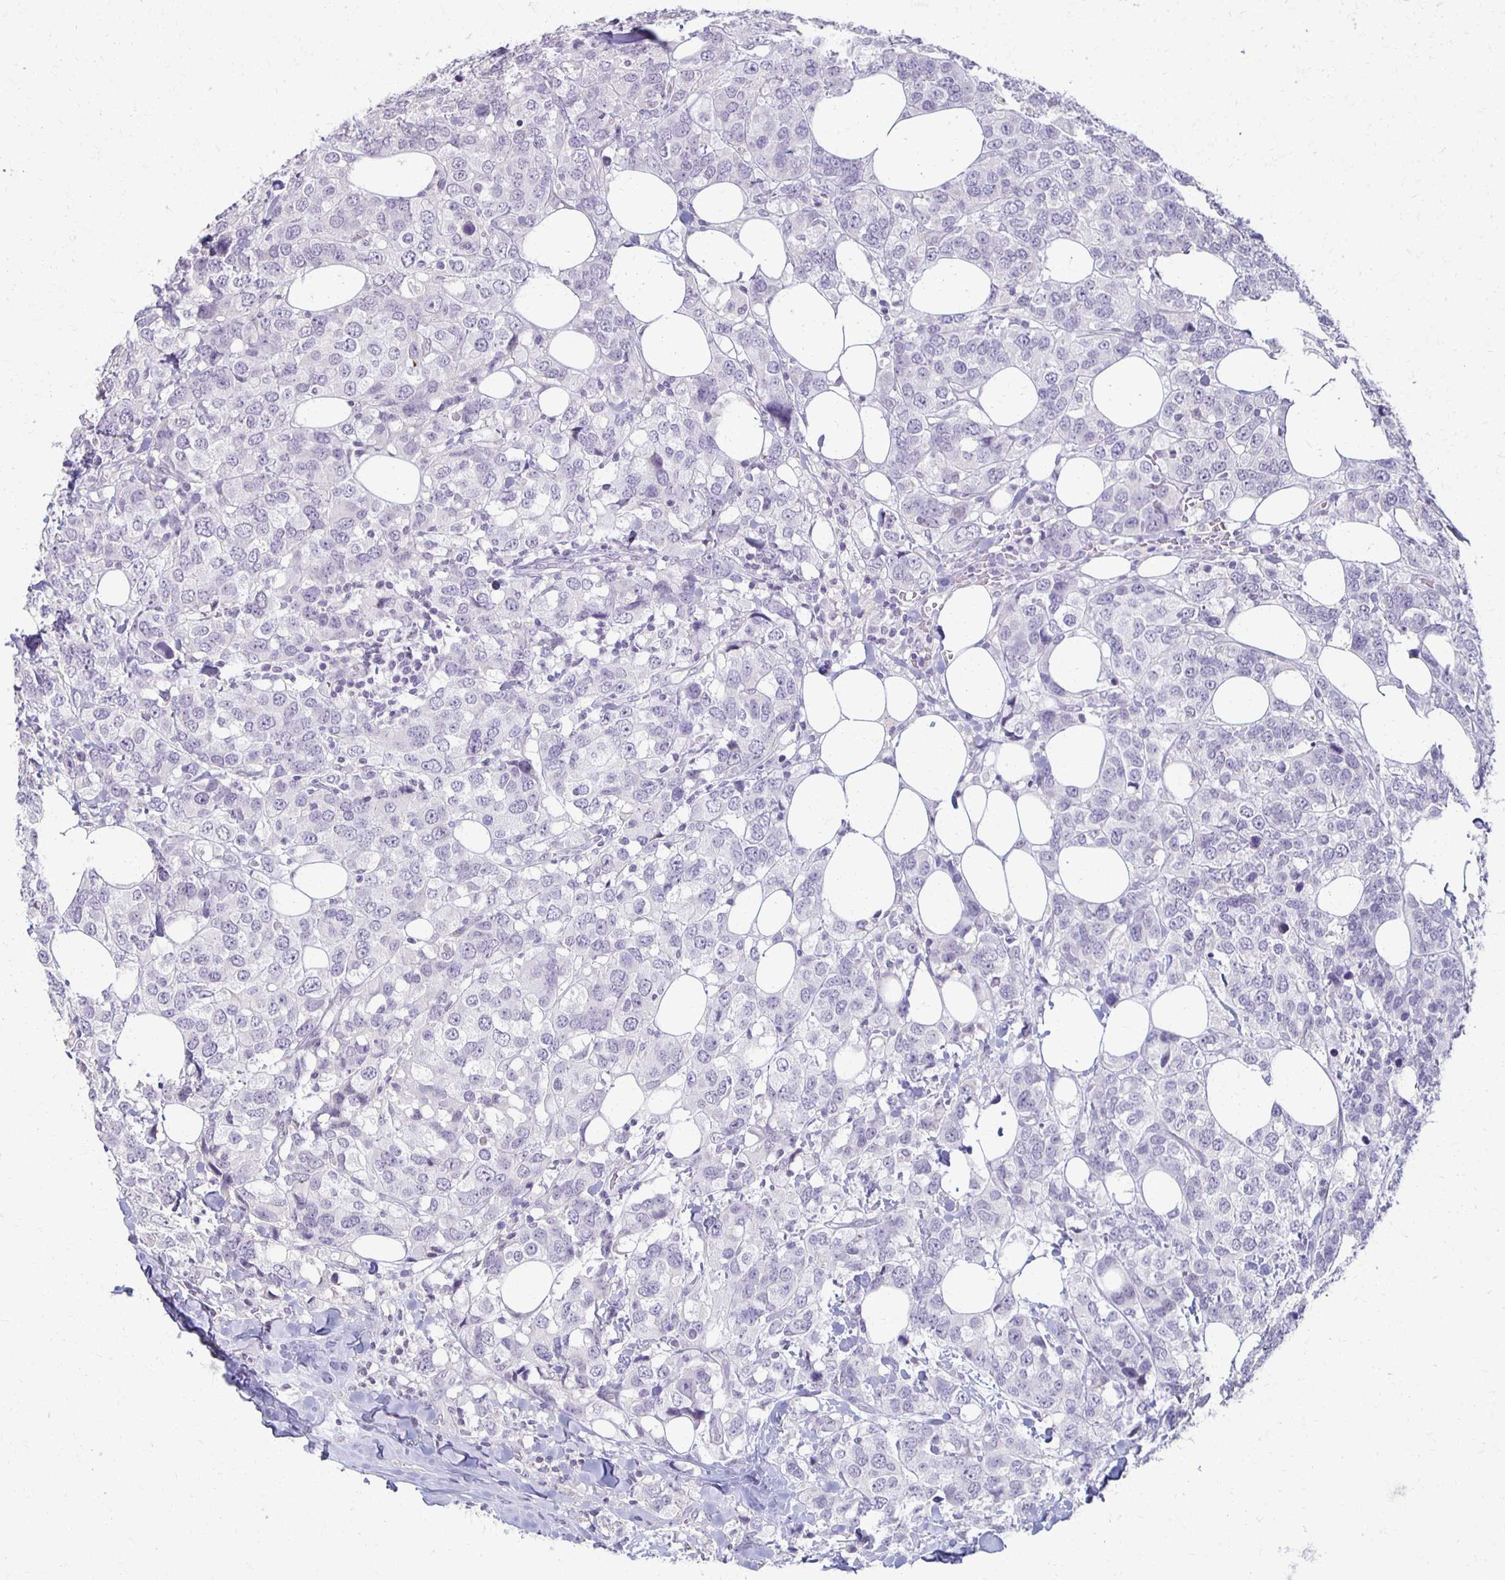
{"staining": {"intensity": "negative", "quantity": "none", "location": "none"}, "tissue": "breast cancer", "cell_type": "Tumor cells", "image_type": "cancer", "snomed": [{"axis": "morphology", "description": "Lobular carcinoma"}, {"axis": "topography", "description": "Breast"}], "caption": "Immunohistochemistry (IHC) of human breast cancer (lobular carcinoma) reveals no staining in tumor cells.", "gene": "FOXO4", "patient": {"sex": "female", "age": 59}}